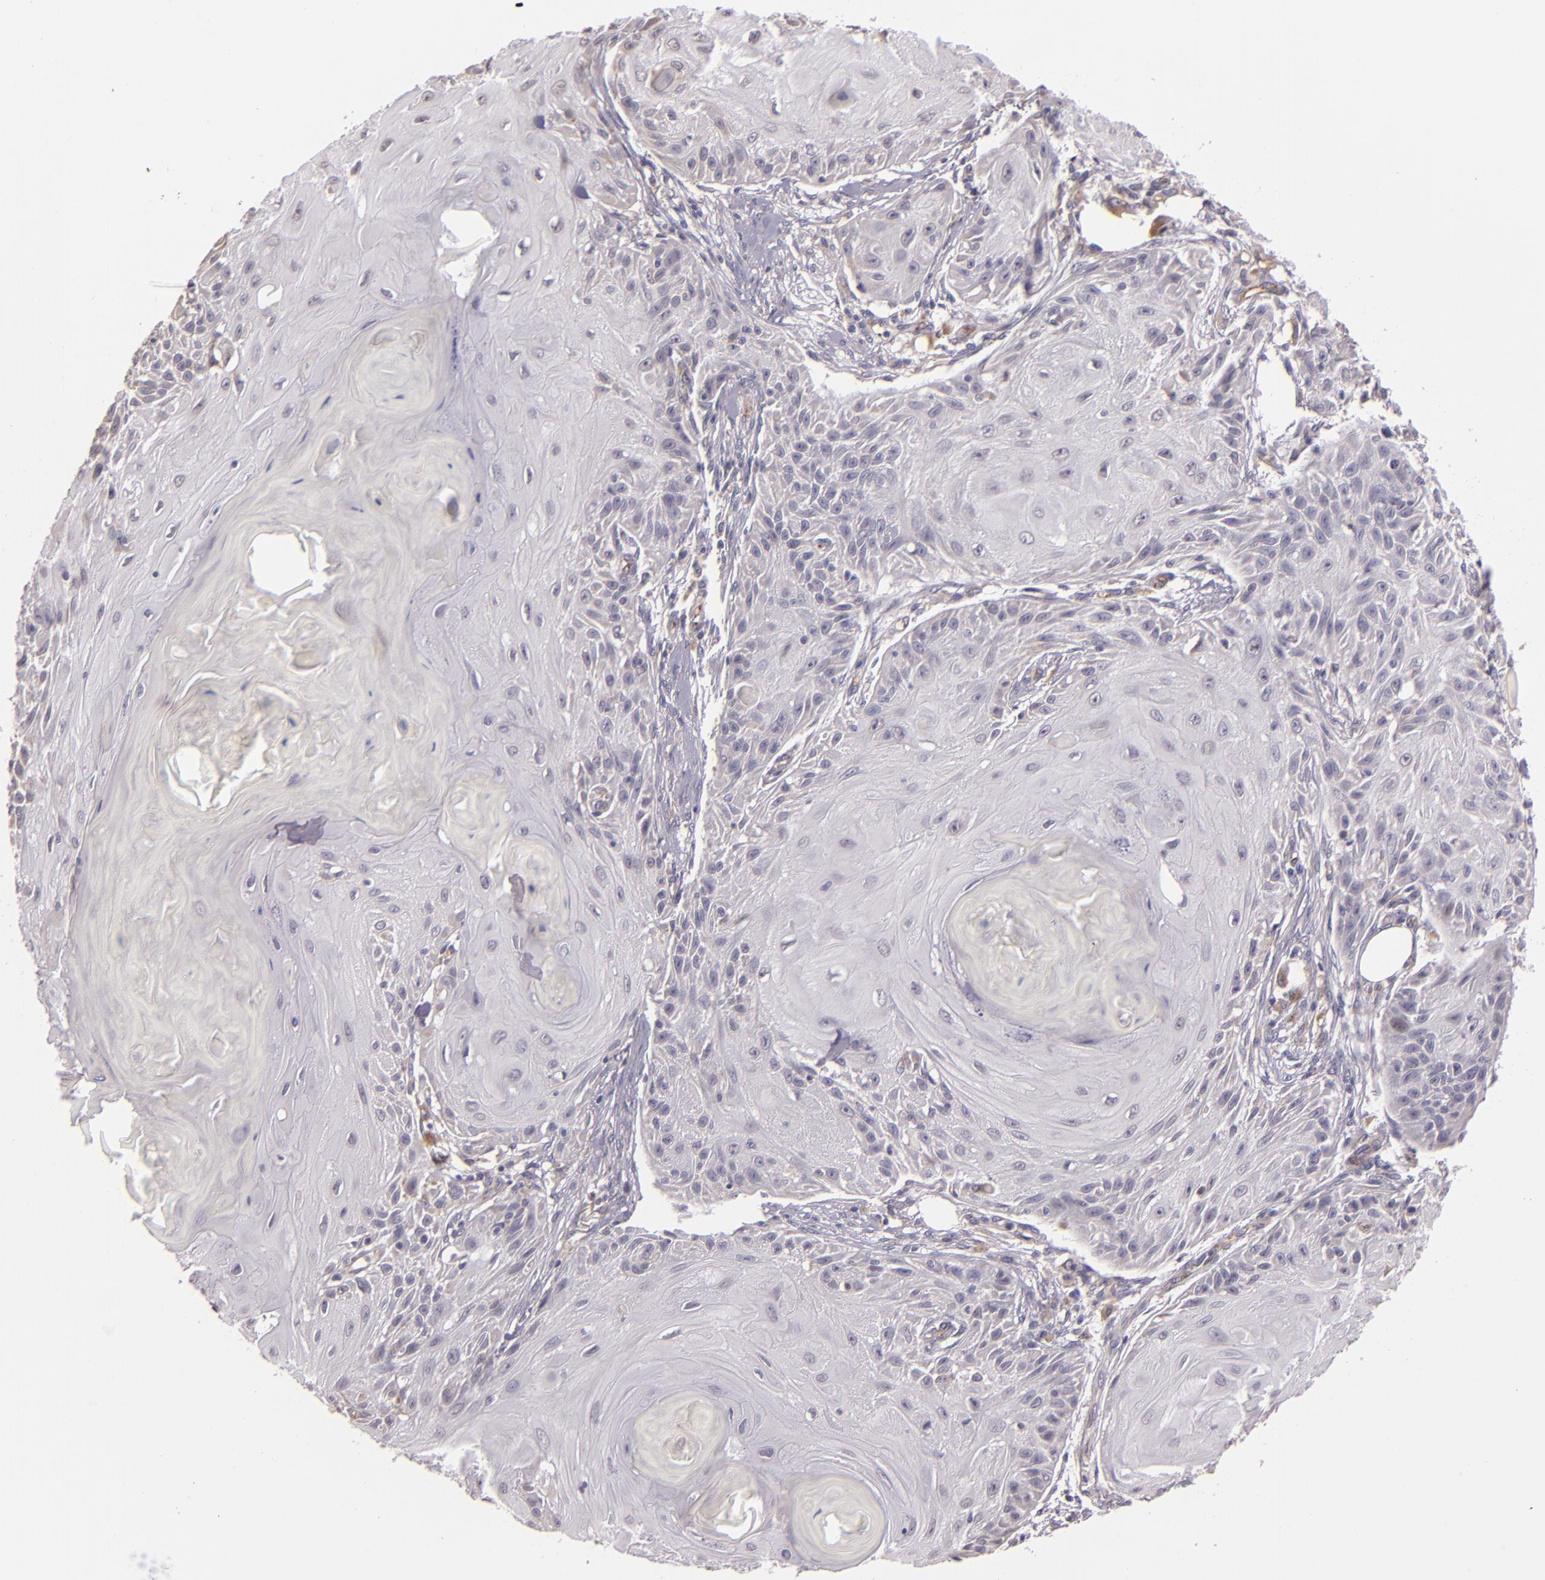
{"staining": {"intensity": "negative", "quantity": "none", "location": "none"}, "tissue": "skin cancer", "cell_type": "Tumor cells", "image_type": "cancer", "snomed": [{"axis": "morphology", "description": "Squamous cell carcinoma, NOS"}, {"axis": "topography", "description": "Skin"}], "caption": "Immunohistochemistry micrograph of neoplastic tissue: human skin cancer stained with DAB (3,3'-diaminobenzidine) shows no significant protein staining in tumor cells. (Stains: DAB IHC with hematoxylin counter stain, Microscopy: brightfield microscopy at high magnification).", "gene": "SYTL4", "patient": {"sex": "female", "age": 88}}